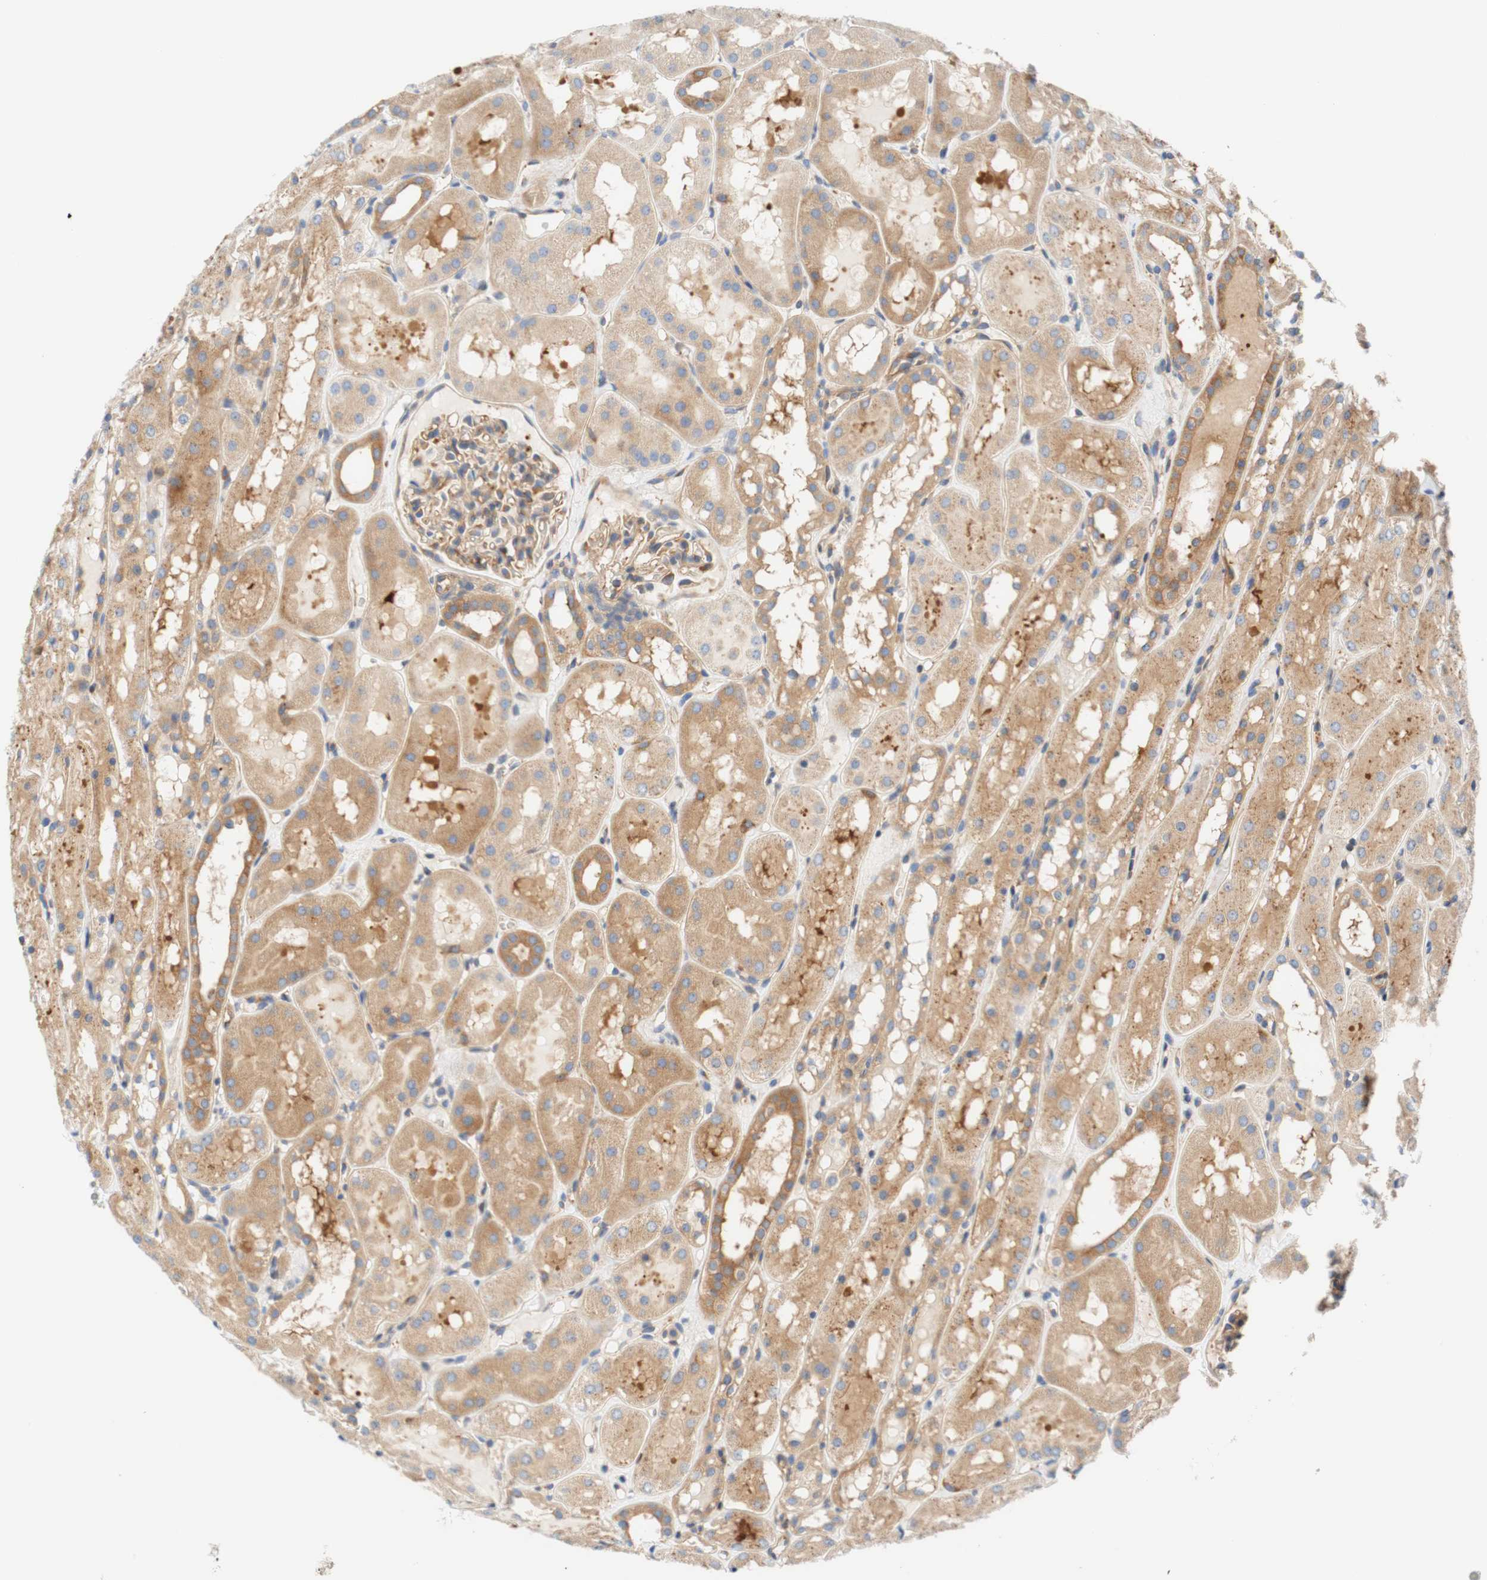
{"staining": {"intensity": "weak", "quantity": ">75%", "location": "cytoplasmic/membranous"}, "tissue": "kidney", "cell_type": "Cells in glomeruli", "image_type": "normal", "snomed": [{"axis": "morphology", "description": "Normal tissue, NOS"}, {"axis": "topography", "description": "Kidney"}, {"axis": "topography", "description": "Urinary bladder"}], "caption": "Kidney stained with a brown dye demonstrates weak cytoplasmic/membranous positive expression in about >75% of cells in glomeruli.", "gene": "STOM", "patient": {"sex": "male", "age": 16}}